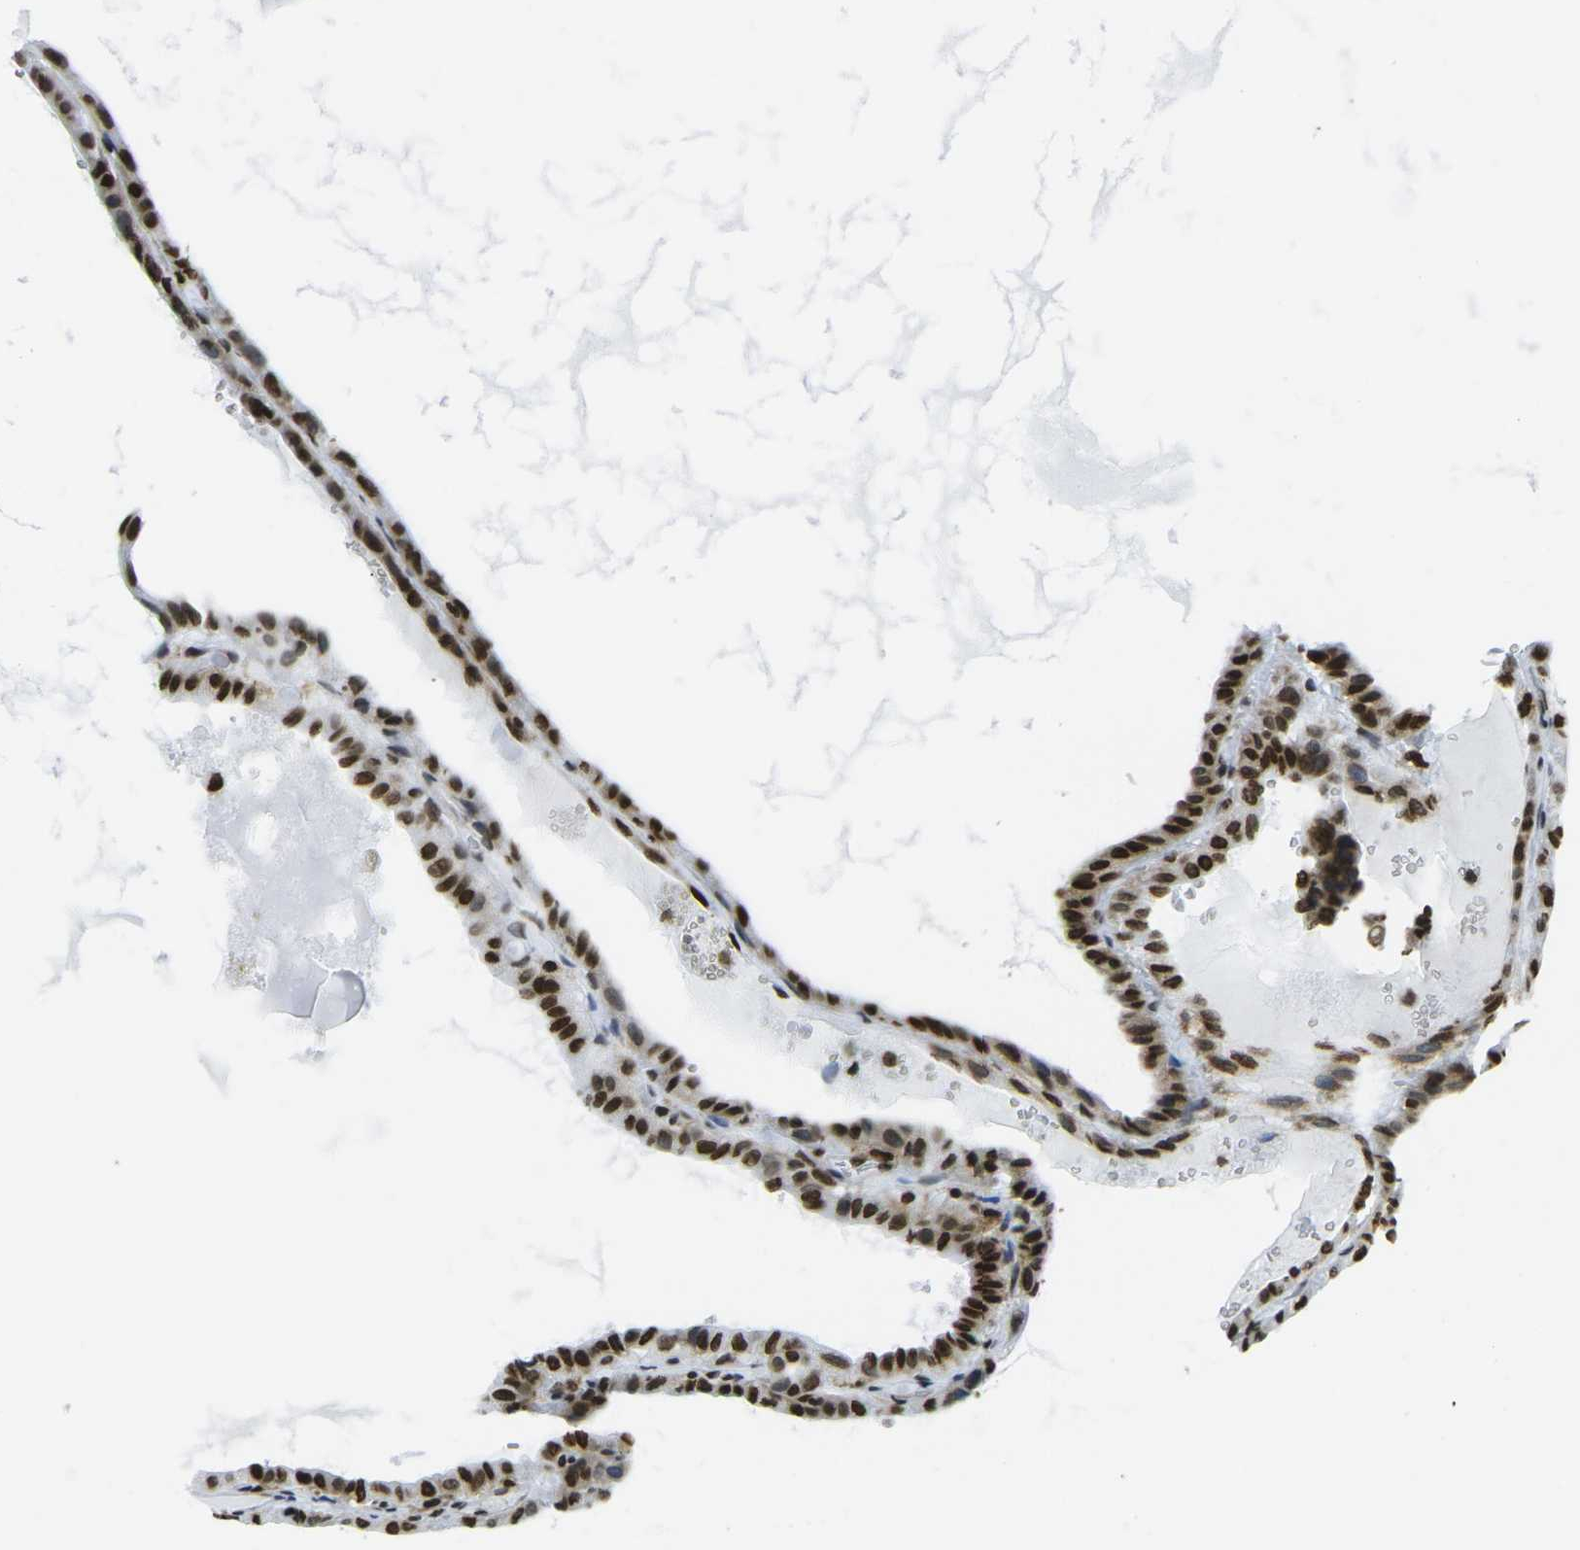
{"staining": {"intensity": "moderate", "quantity": ">75%", "location": "nuclear"}, "tissue": "thyroid cancer", "cell_type": "Tumor cells", "image_type": "cancer", "snomed": [{"axis": "morphology", "description": "Papillary adenocarcinoma, NOS"}, {"axis": "topography", "description": "Thyroid gland"}], "caption": "This histopathology image demonstrates immunohistochemistry (IHC) staining of thyroid cancer, with medium moderate nuclear expression in approximately >75% of tumor cells.", "gene": "H2AX", "patient": {"sex": "male", "age": 77}}